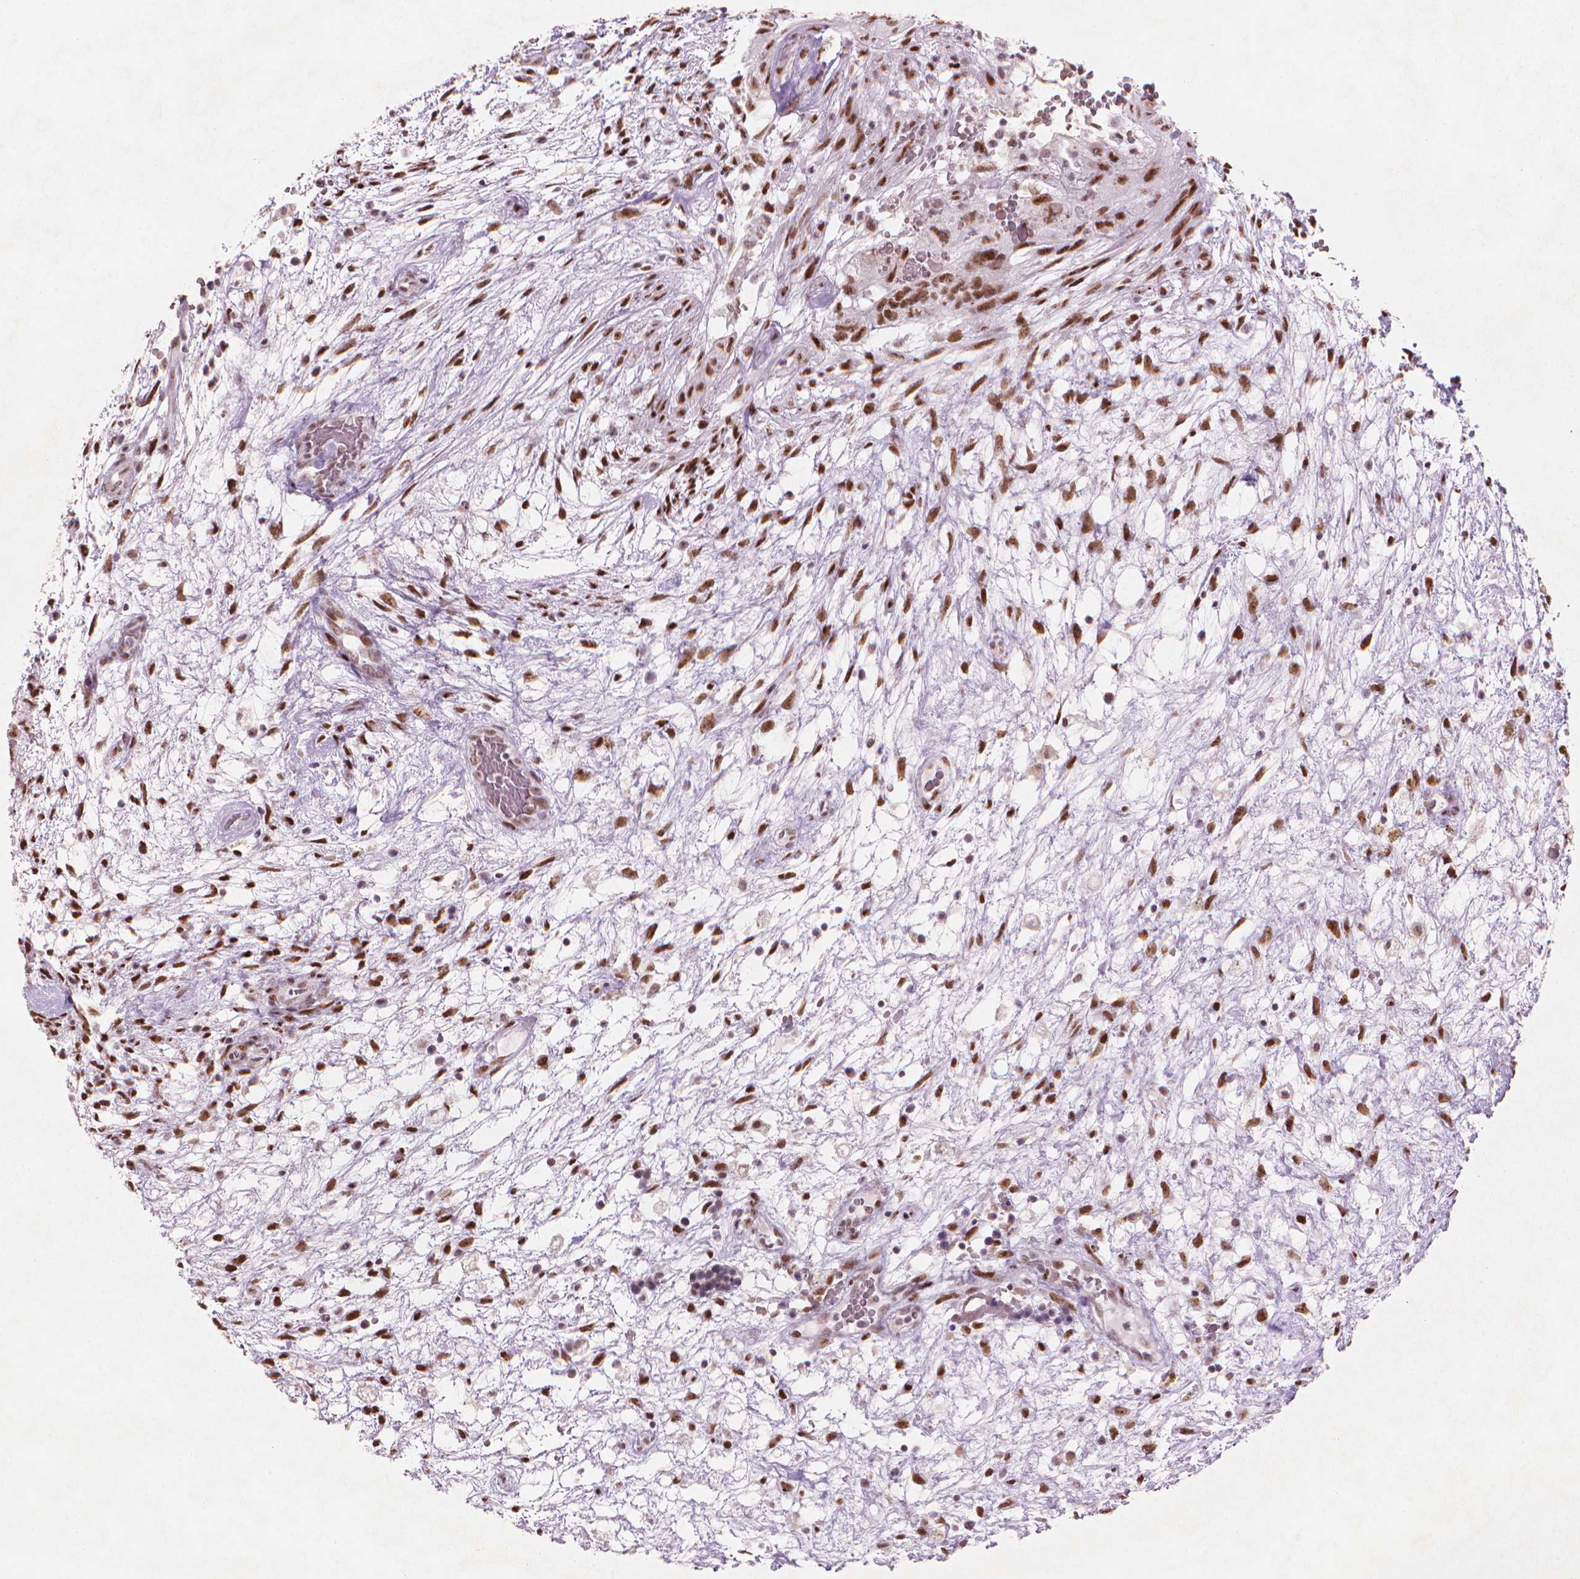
{"staining": {"intensity": "moderate", "quantity": ">75%", "location": "nuclear"}, "tissue": "testis cancer", "cell_type": "Tumor cells", "image_type": "cancer", "snomed": [{"axis": "morphology", "description": "Normal tissue, NOS"}, {"axis": "morphology", "description": "Carcinoma, Embryonal, NOS"}, {"axis": "topography", "description": "Testis"}], "caption": "Protein analysis of embryonal carcinoma (testis) tissue shows moderate nuclear staining in about >75% of tumor cells. The staining was performed using DAB to visualize the protein expression in brown, while the nuclei were stained in blue with hematoxylin (Magnification: 20x).", "gene": "HES7", "patient": {"sex": "male", "age": 32}}